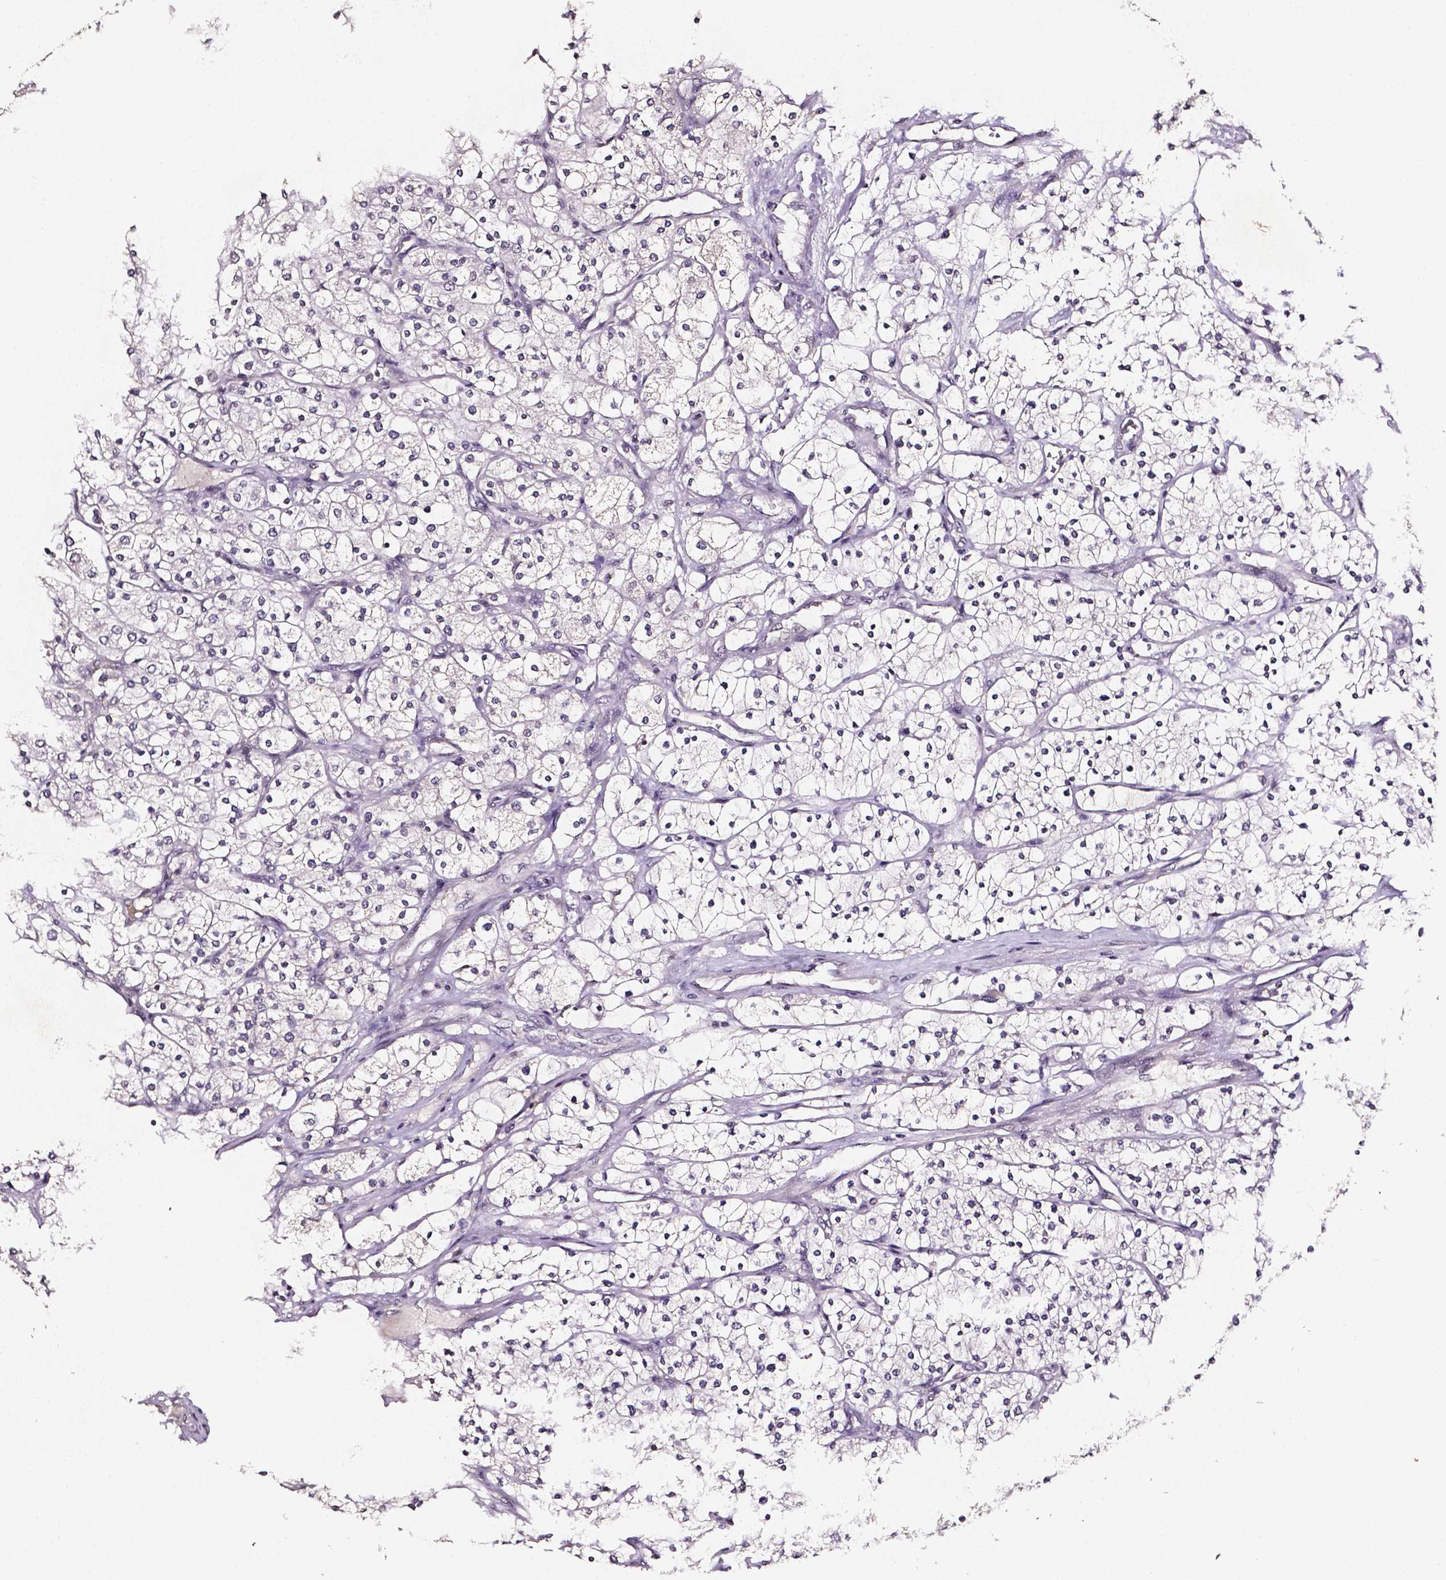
{"staining": {"intensity": "negative", "quantity": "none", "location": "none"}, "tissue": "renal cancer", "cell_type": "Tumor cells", "image_type": "cancer", "snomed": [{"axis": "morphology", "description": "Adenocarcinoma, NOS"}, {"axis": "topography", "description": "Kidney"}], "caption": "Immunohistochemistry (IHC) of human renal adenocarcinoma shows no staining in tumor cells. Brightfield microscopy of immunohistochemistry stained with DAB (brown) and hematoxylin (blue), captured at high magnification.", "gene": "NRGN", "patient": {"sex": "male", "age": 80}}